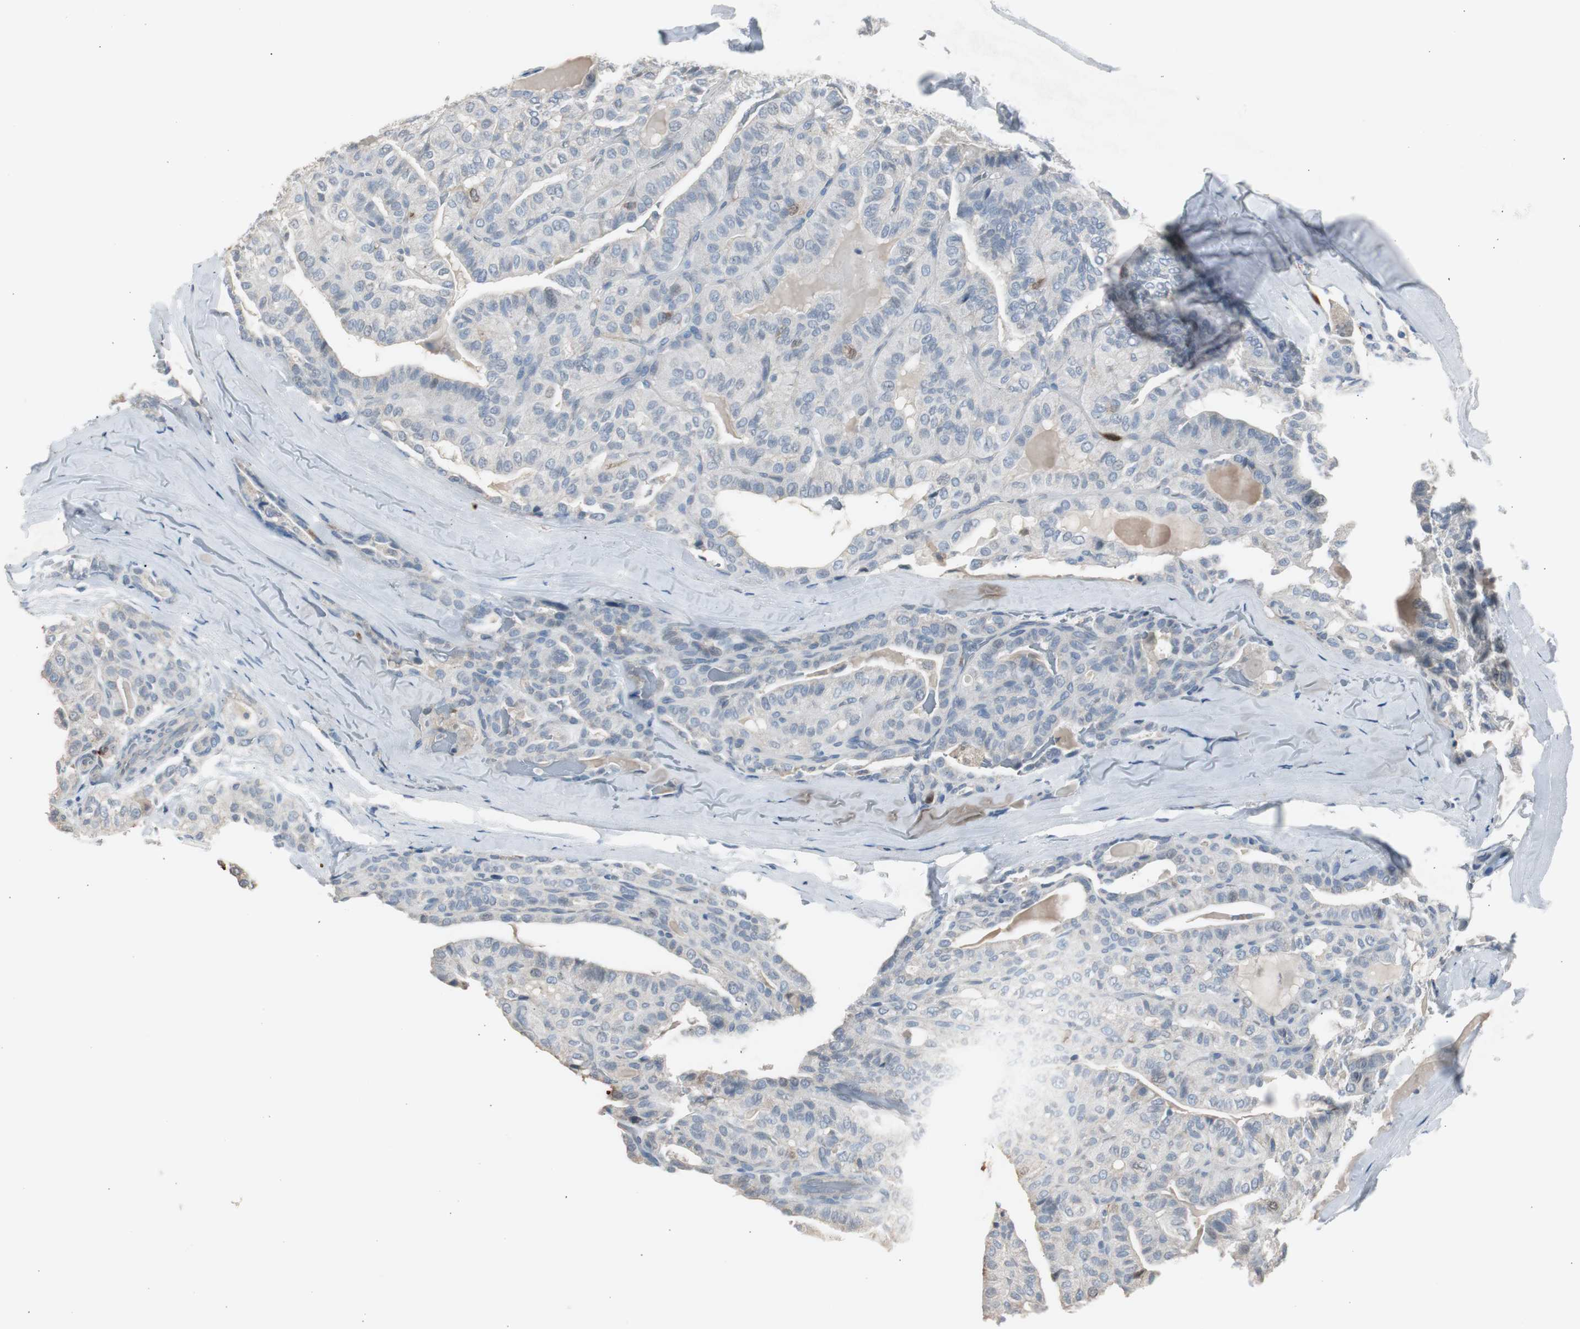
{"staining": {"intensity": "negative", "quantity": "none", "location": "none"}, "tissue": "thyroid cancer", "cell_type": "Tumor cells", "image_type": "cancer", "snomed": [{"axis": "morphology", "description": "Papillary adenocarcinoma, NOS"}, {"axis": "topography", "description": "Thyroid gland"}], "caption": "The micrograph exhibits no staining of tumor cells in thyroid cancer (papillary adenocarcinoma).", "gene": "TK1", "patient": {"sex": "male", "age": 77}}